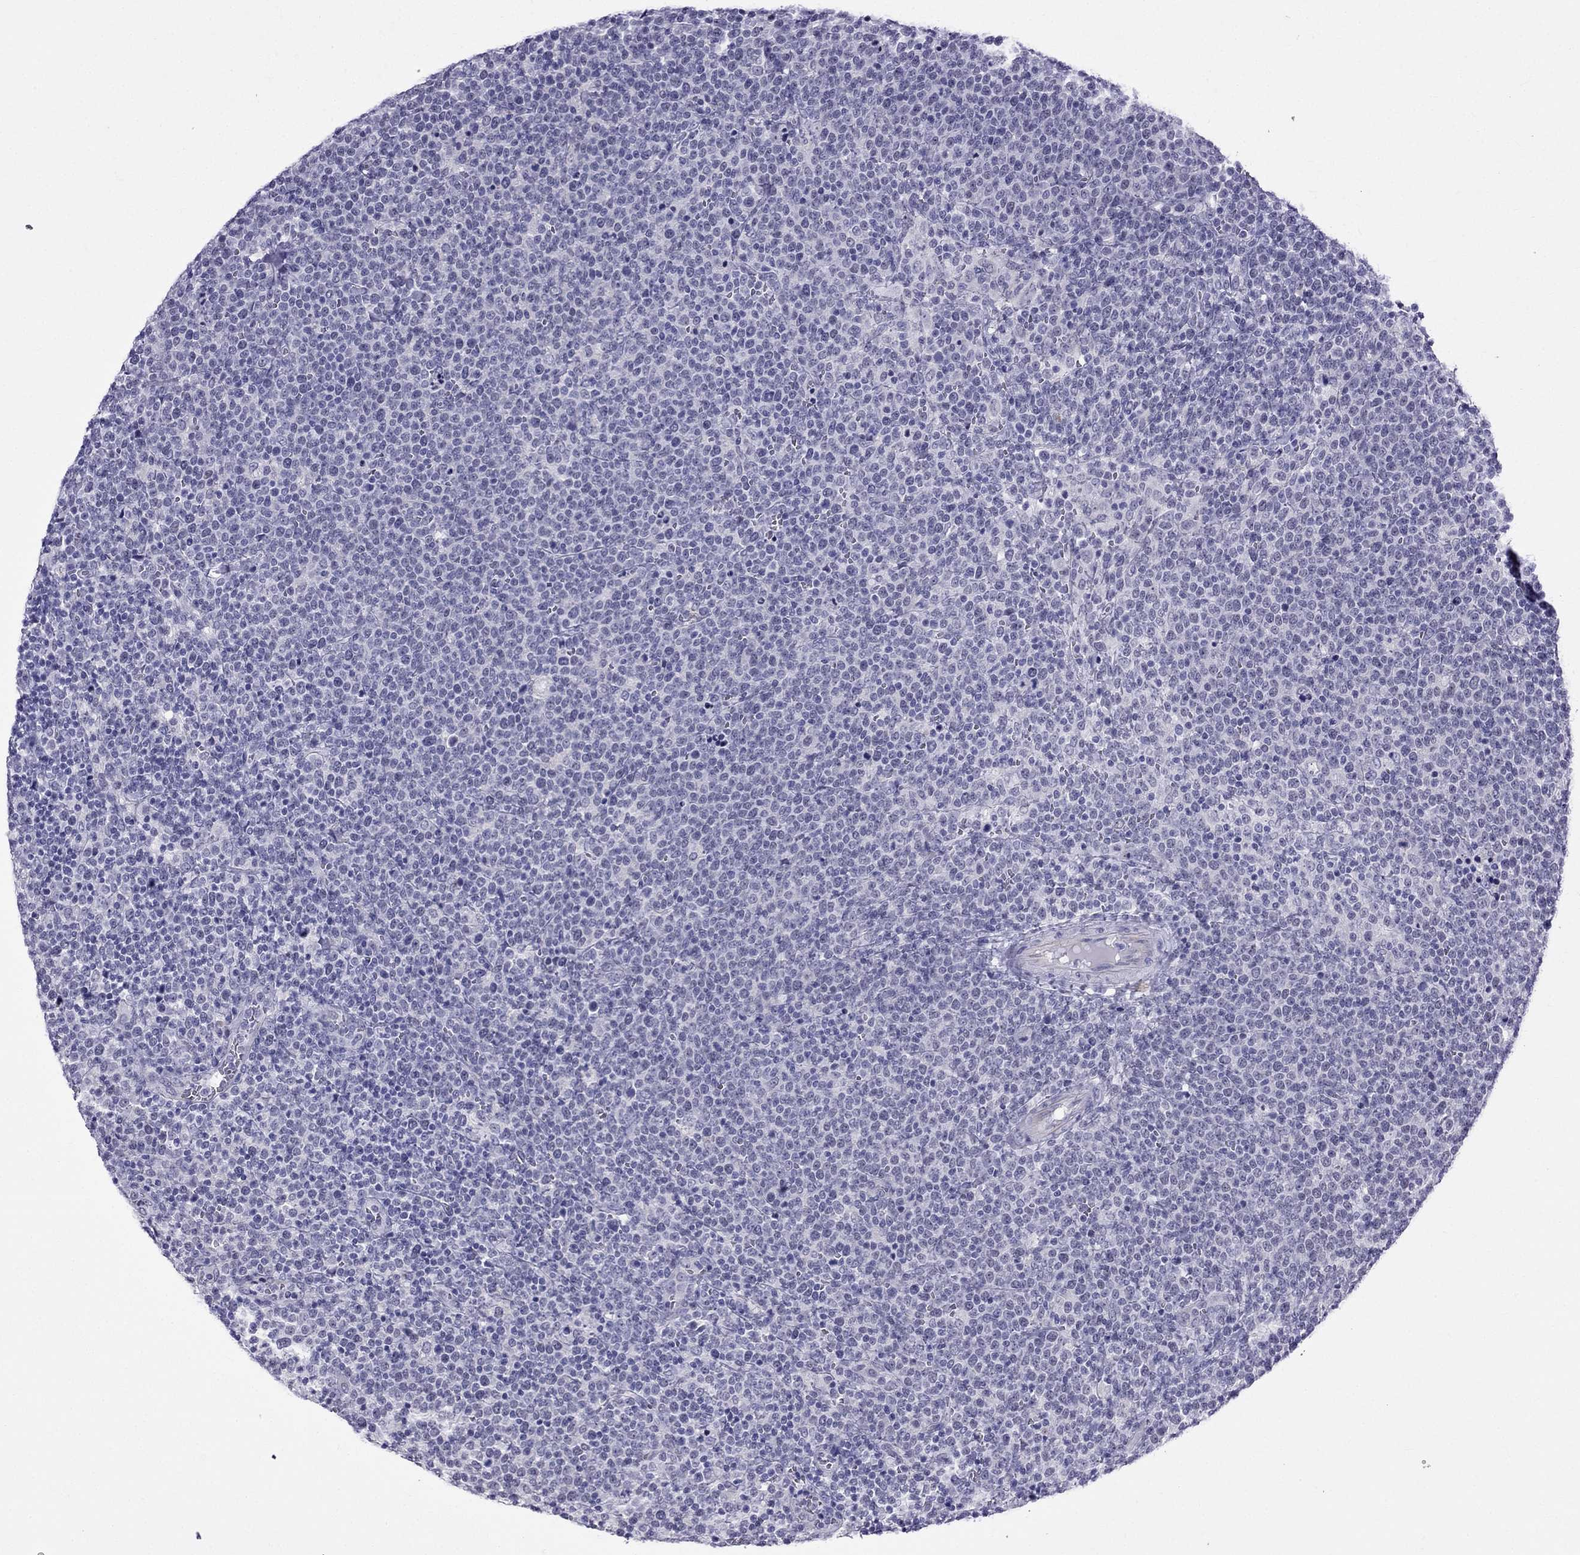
{"staining": {"intensity": "negative", "quantity": "none", "location": "none"}, "tissue": "lymphoma", "cell_type": "Tumor cells", "image_type": "cancer", "snomed": [{"axis": "morphology", "description": "Malignant lymphoma, non-Hodgkin's type, High grade"}, {"axis": "topography", "description": "Lymph node"}], "caption": "Micrograph shows no significant protein expression in tumor cells of high-grade malignant lymphoma, non-Hodgkin's type. (DAB (3,3'-diaminobenzidine) immunohistochemistry visualized using brightfield microscopy, high magnification).", "gene": "MGP", "patient": {"sex": "male", "age": 61}}